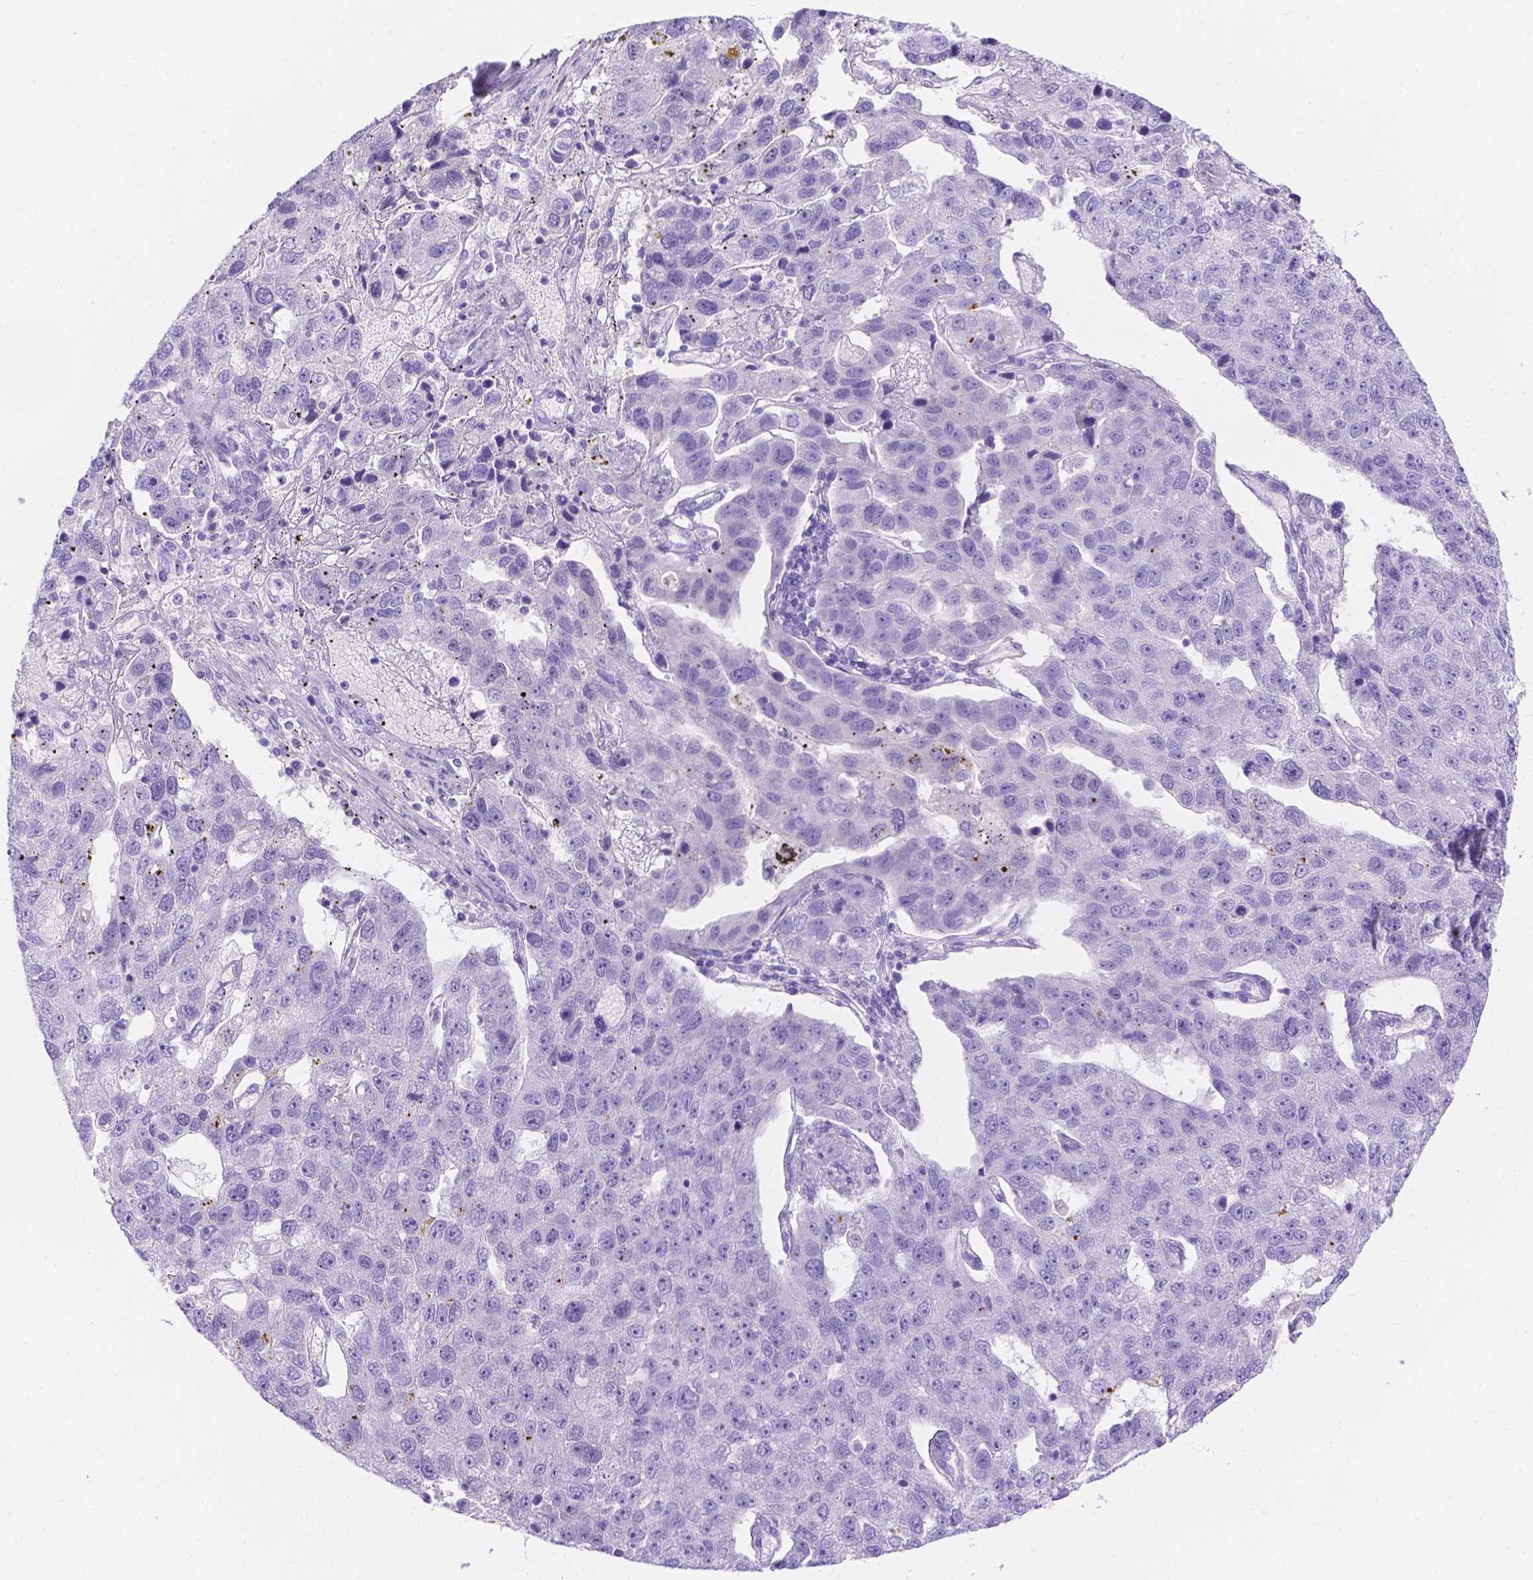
{"staining": {"intensity": "negative", "quantity": "none", "location": "none"}, "tissue": "pancreatic cancer", "cell_type": "Tumor cells", "image_type": "cancer", "snomed": [{"axis": "morphology", "description": "Adenocarcinoma, NOS"}, {"axis": "topography", "description": "Pancreas"}], "caption": "Pancreatic adenocarcinoma was stained to show a protein in brown. There is no significant staining in tumor cells.", "gene": "MLN", "patient": {"sex": "female", "age": 61}}